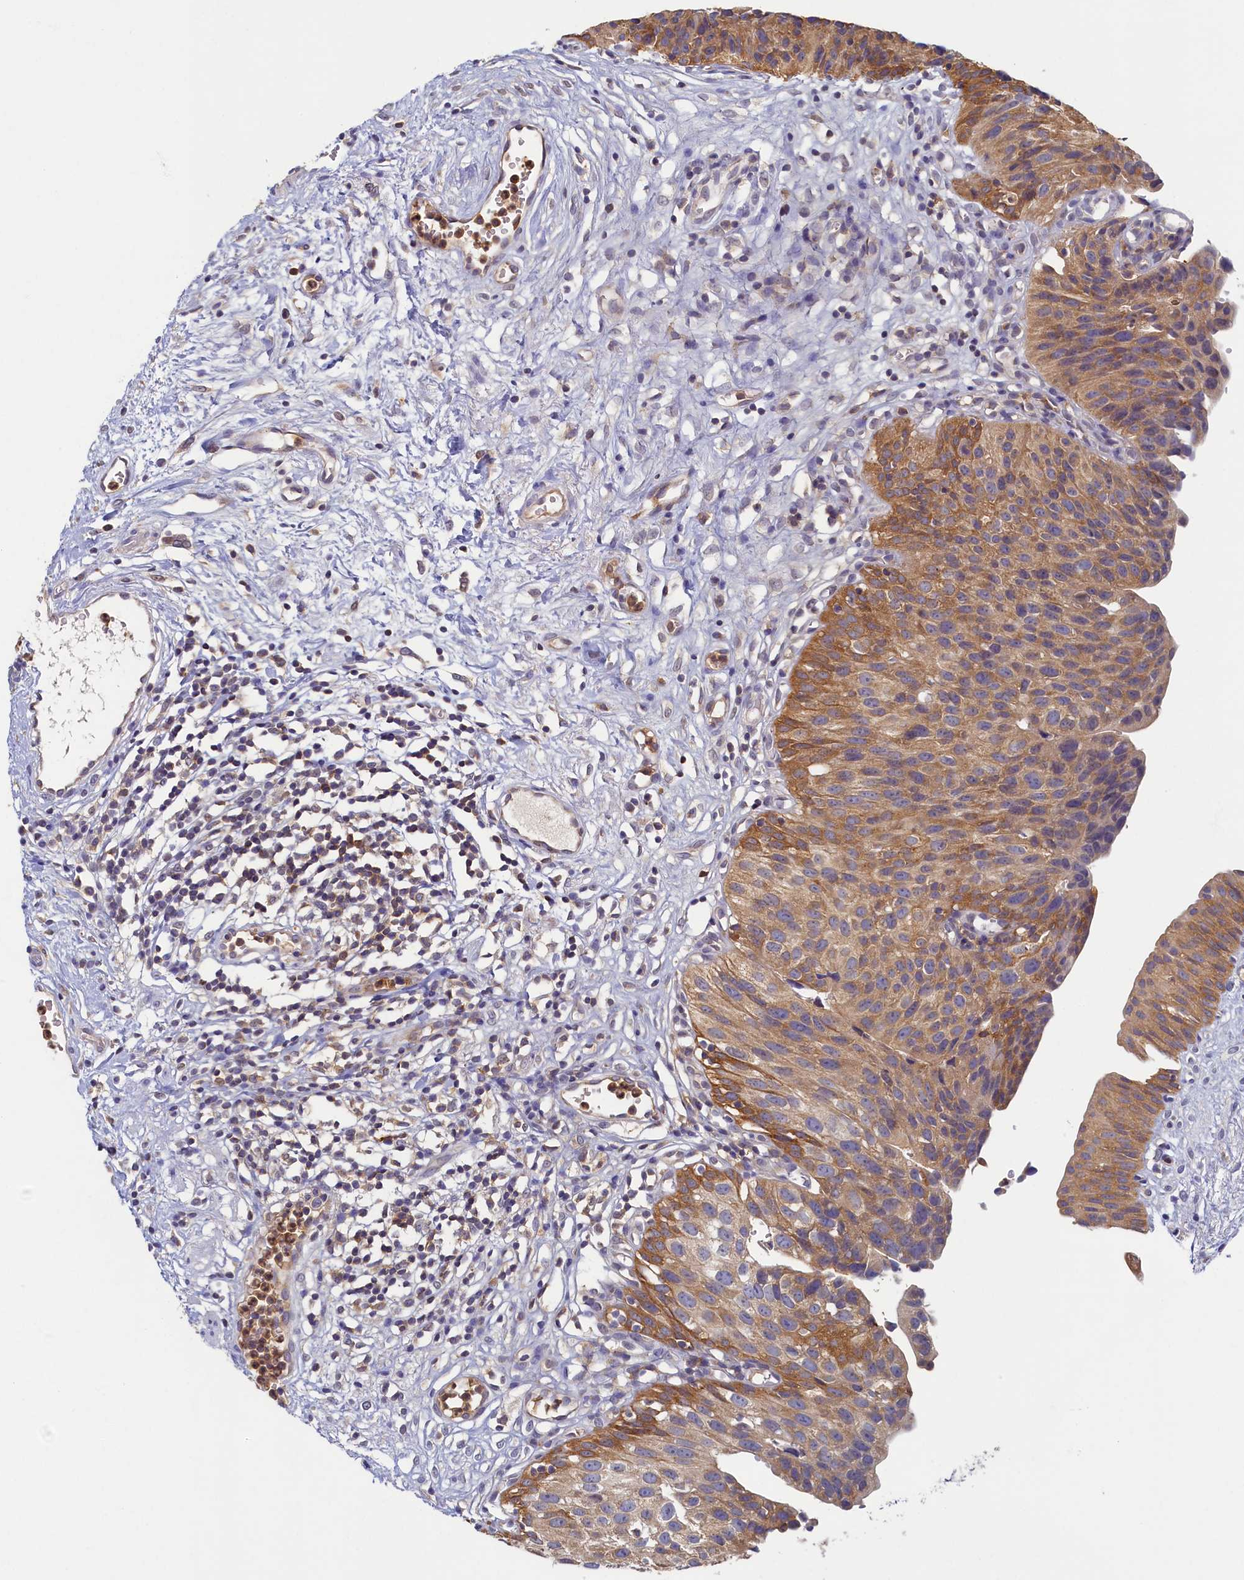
{"staining": {"intensity": "moderate", "quantity": ">75%", "location": "cytoplasmic/membranous"}, "tissue": "urinary bladder", "cell_type": "Urothelial cells", "image_type": "normal", "snomed": [{"axis": "morphology", "description": "Normal tissue, NOS"}, {"axis": "topography", "description": "Urinary bladder"}], "caption": "Protein positivity by immunohistochemistry exhibits moderate cytoplasmic/membranous positivity in approximately >75% of urothelial cells in unremarkable urinary bladder. Using DAB (brown) and hematoxylin (blue) stains, captured at high magnification using brightfield microscopy.", "gene": "TIMM8B", "patient": {"sex": "male", "age": 51}}